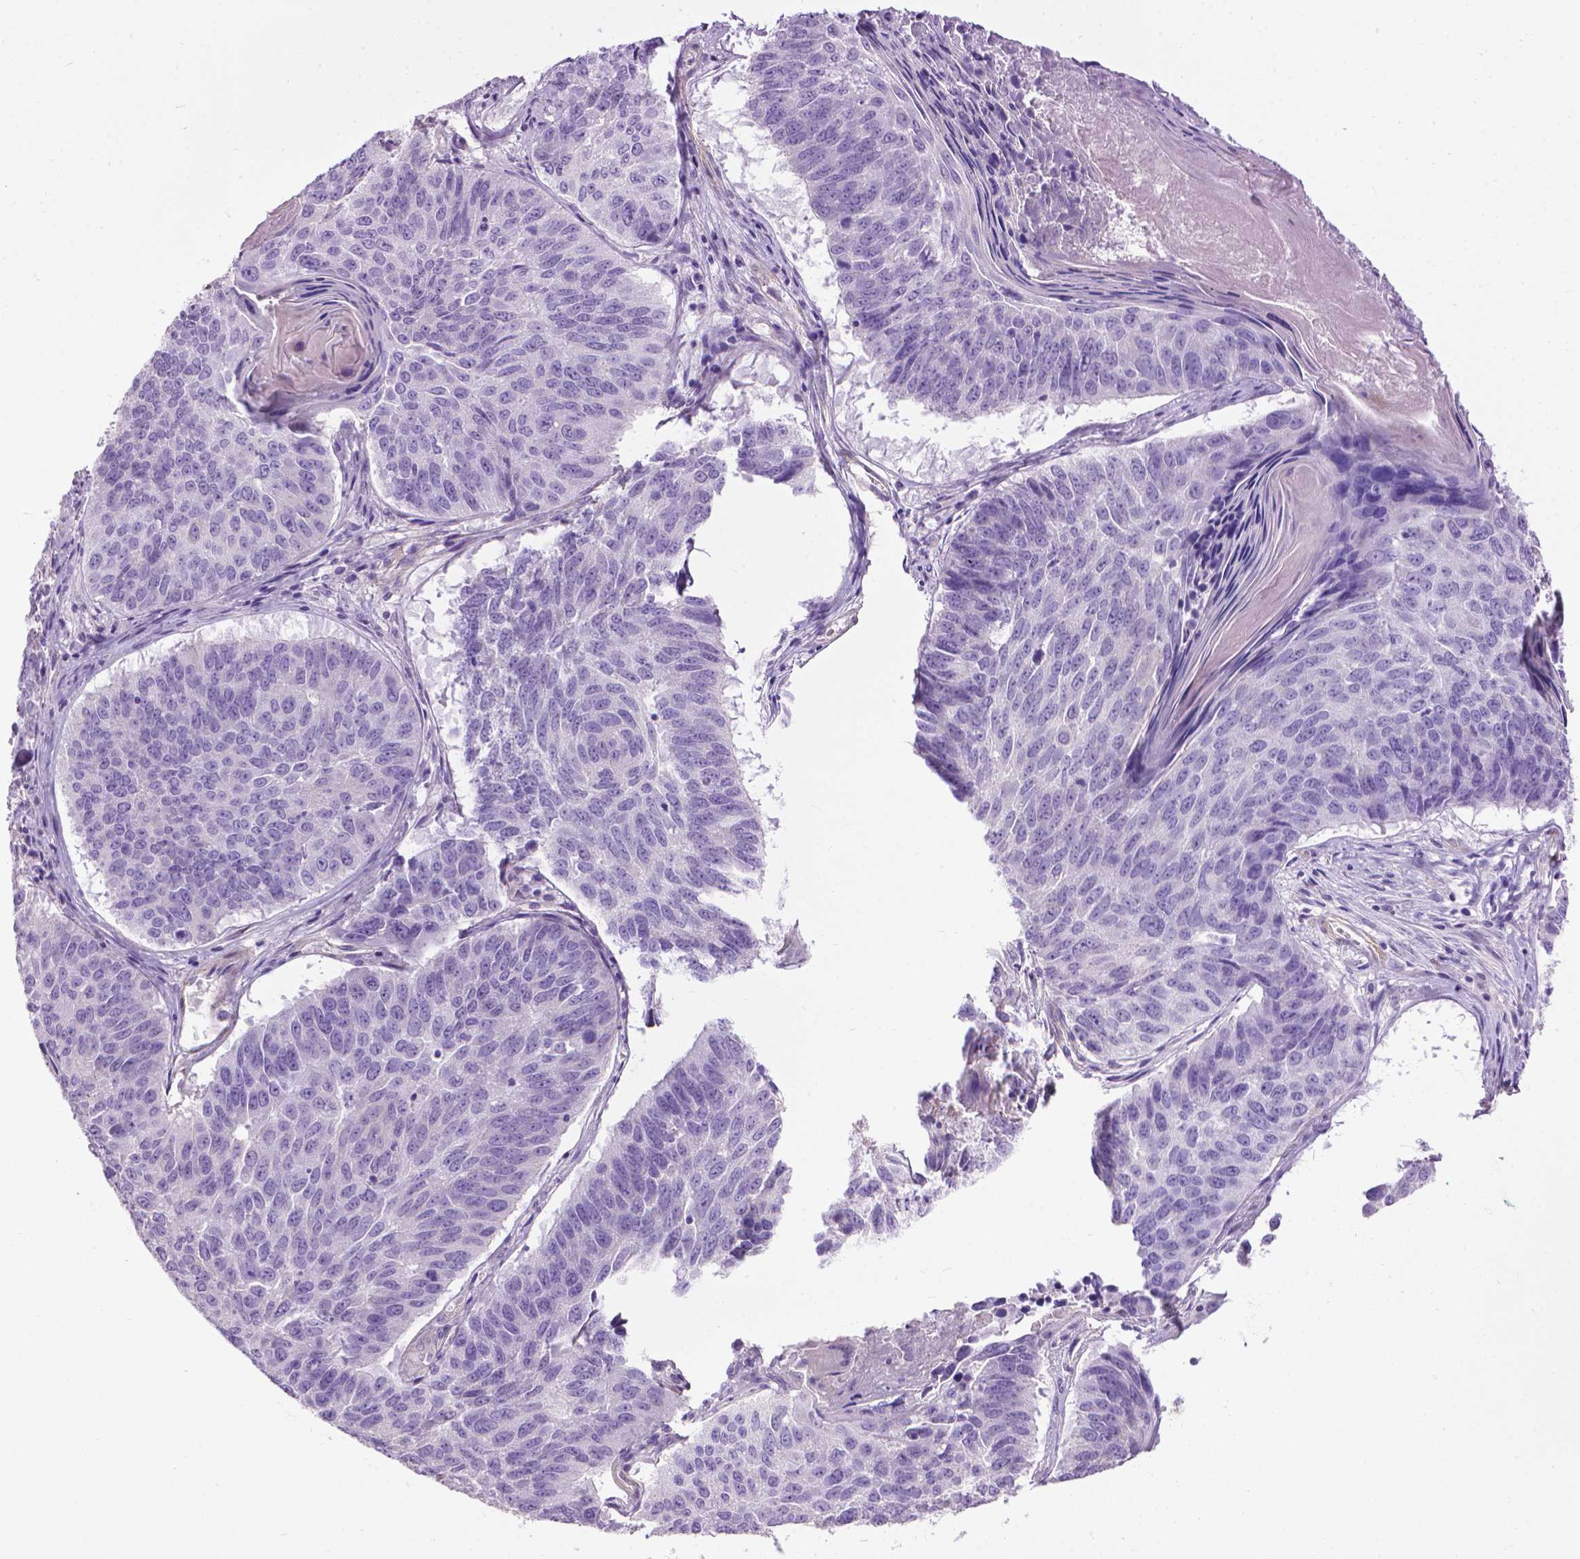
{"staining": {"intensity": "negative", "quantity": "none", "location": "none"}, "tissue": "lung cancer", "cell_type": "Tumor cells", "image_type": "cancer", "snomed": [{"axis": "morphology", "description": "Squamous cell carcinoma, NOS"}, {"axis": "topography", "description": "Lung"}], "caption": "DAB immunohistochemical staining of human squamous cell carcinoma (lung) exhibits no significant staining in tumor cells.", "gene": "AQP10", "patient": {"sex": "male", "age": 73}}